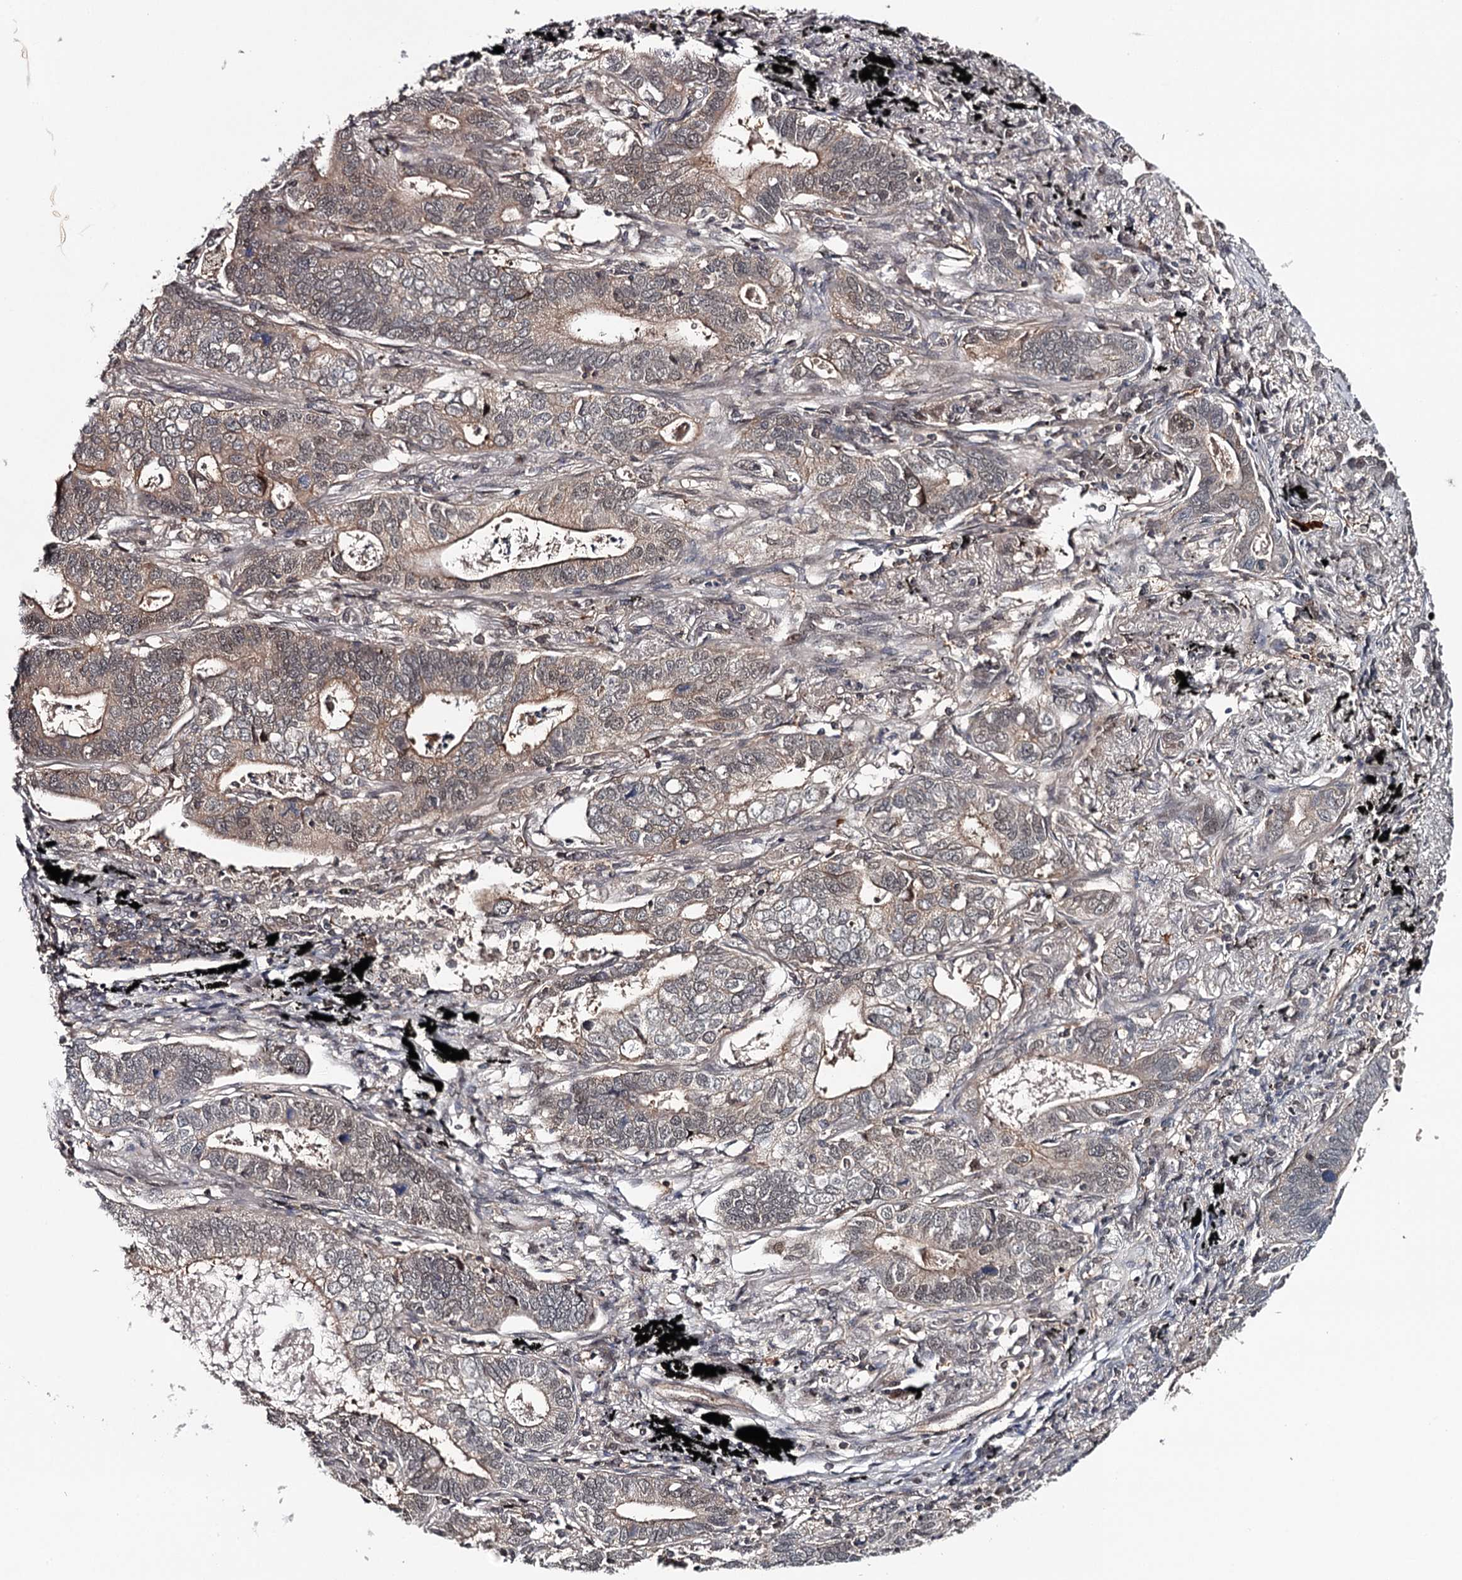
{"staining": {"intensity": "weak", "quantity": "<25%", "location": "cytoplasmic/membranous"}, "tissue": "lung cancer", "cell_type": "Tumor cells", "image_type": "cancer", "snomed": [{"axis": "morphology", "description": "Adenocarcinoma, NOS"}, {"axis": "topography", "description": "Lung"}], "caption": "Lung cancer was stained to show a protein in brown. There is no significant expression in tumor cells.", "gene": "GTSF1", "patient": {"sex": "male", "age": 67}}